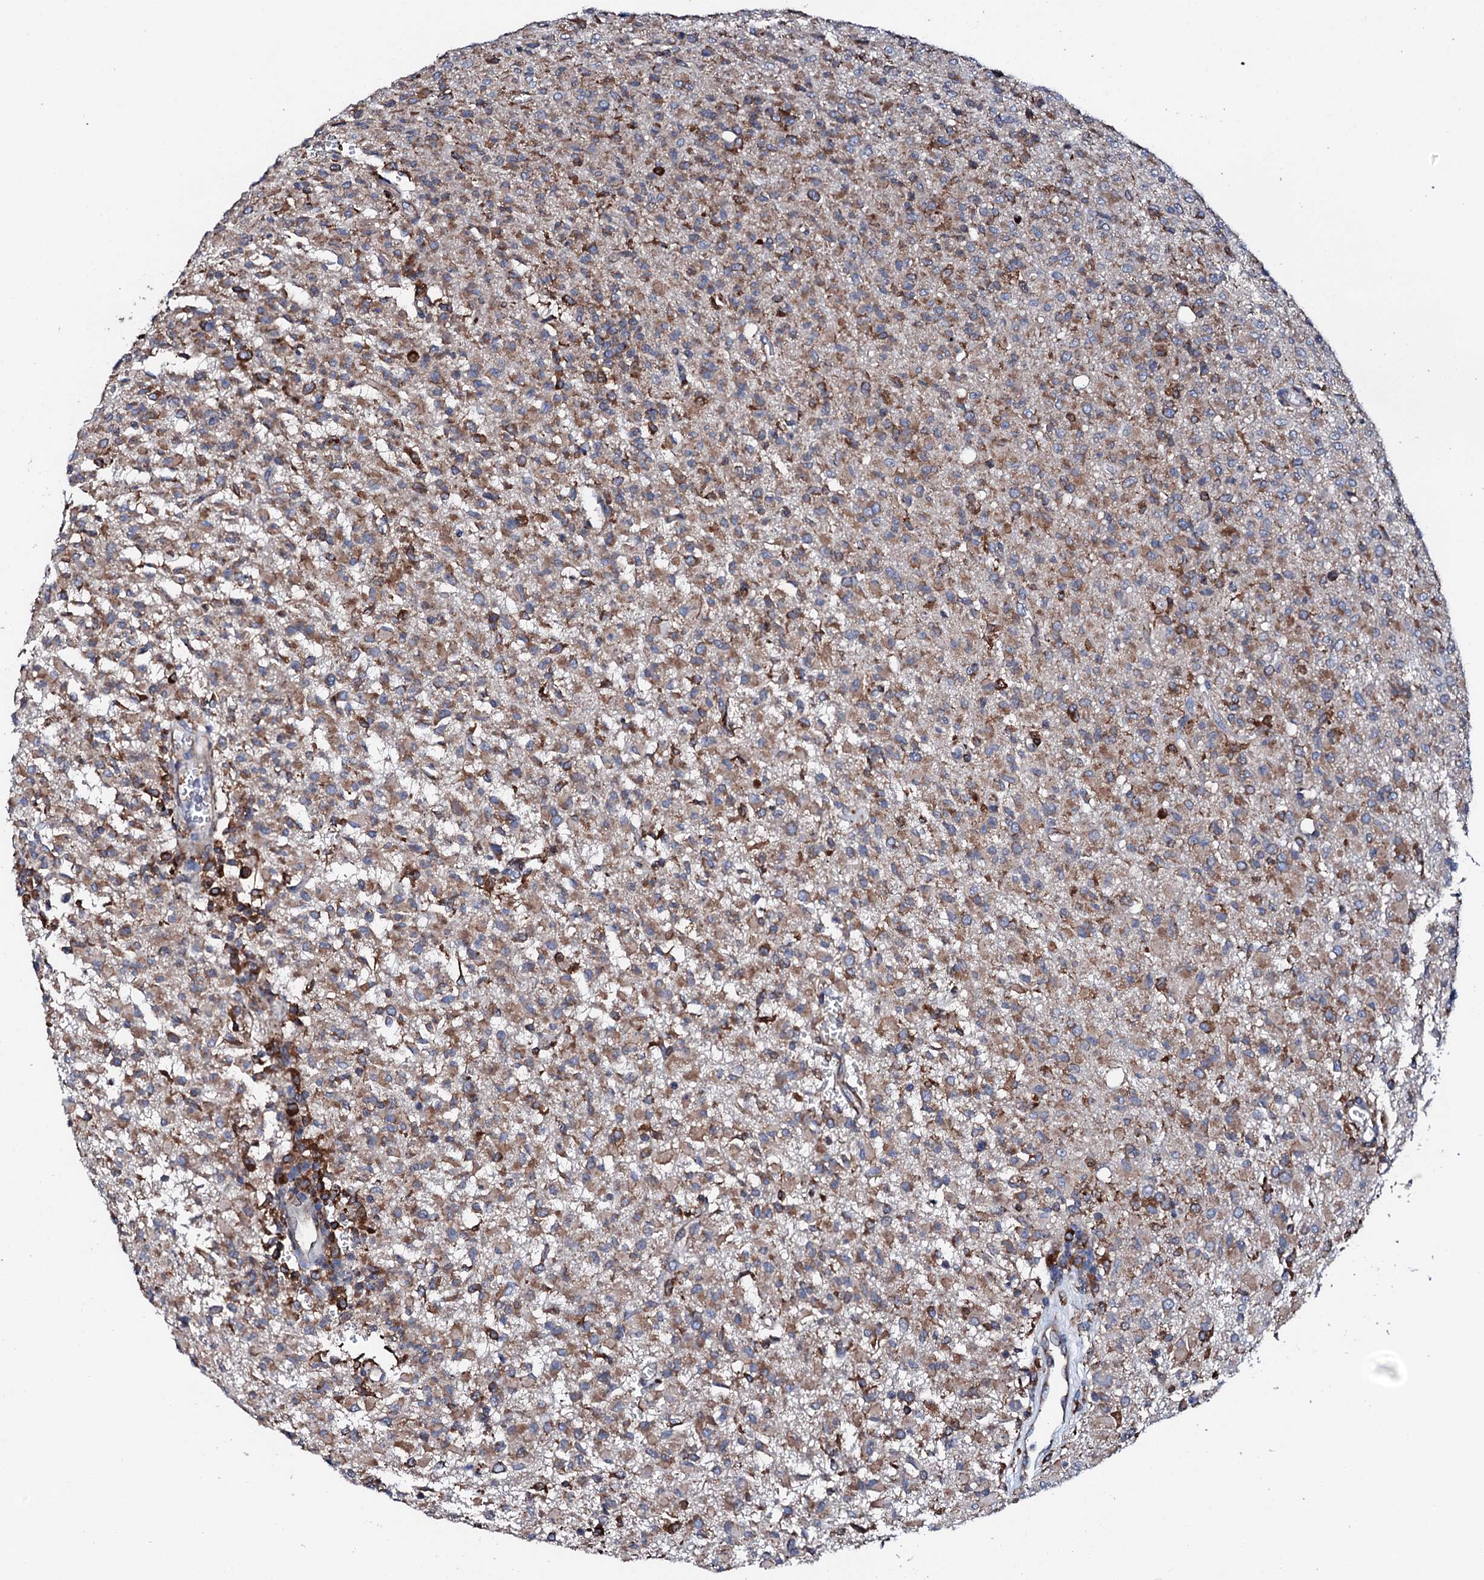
{"staining": {"intensity": "moderate", "quantity": ">75%", "location": "cytoplasmic/membranous"}, "tissue": "glioma", "cell_type": "Tumor cells", "image_type": "cancer", "snomed": [{"axis": "morphology", "description": "Glioma, malignant, High grade"}, {"axis": "topography", "description": "Brain"}], "caption": "DAB immunohistochemical staining of human high-grade glioma (malignant) exhibits moderate cytoplasmic/membranous protein expression in about >75% of tumor cells.", "gene": "AMDHD1", "patient": {"sex": "female", "age": 57}}